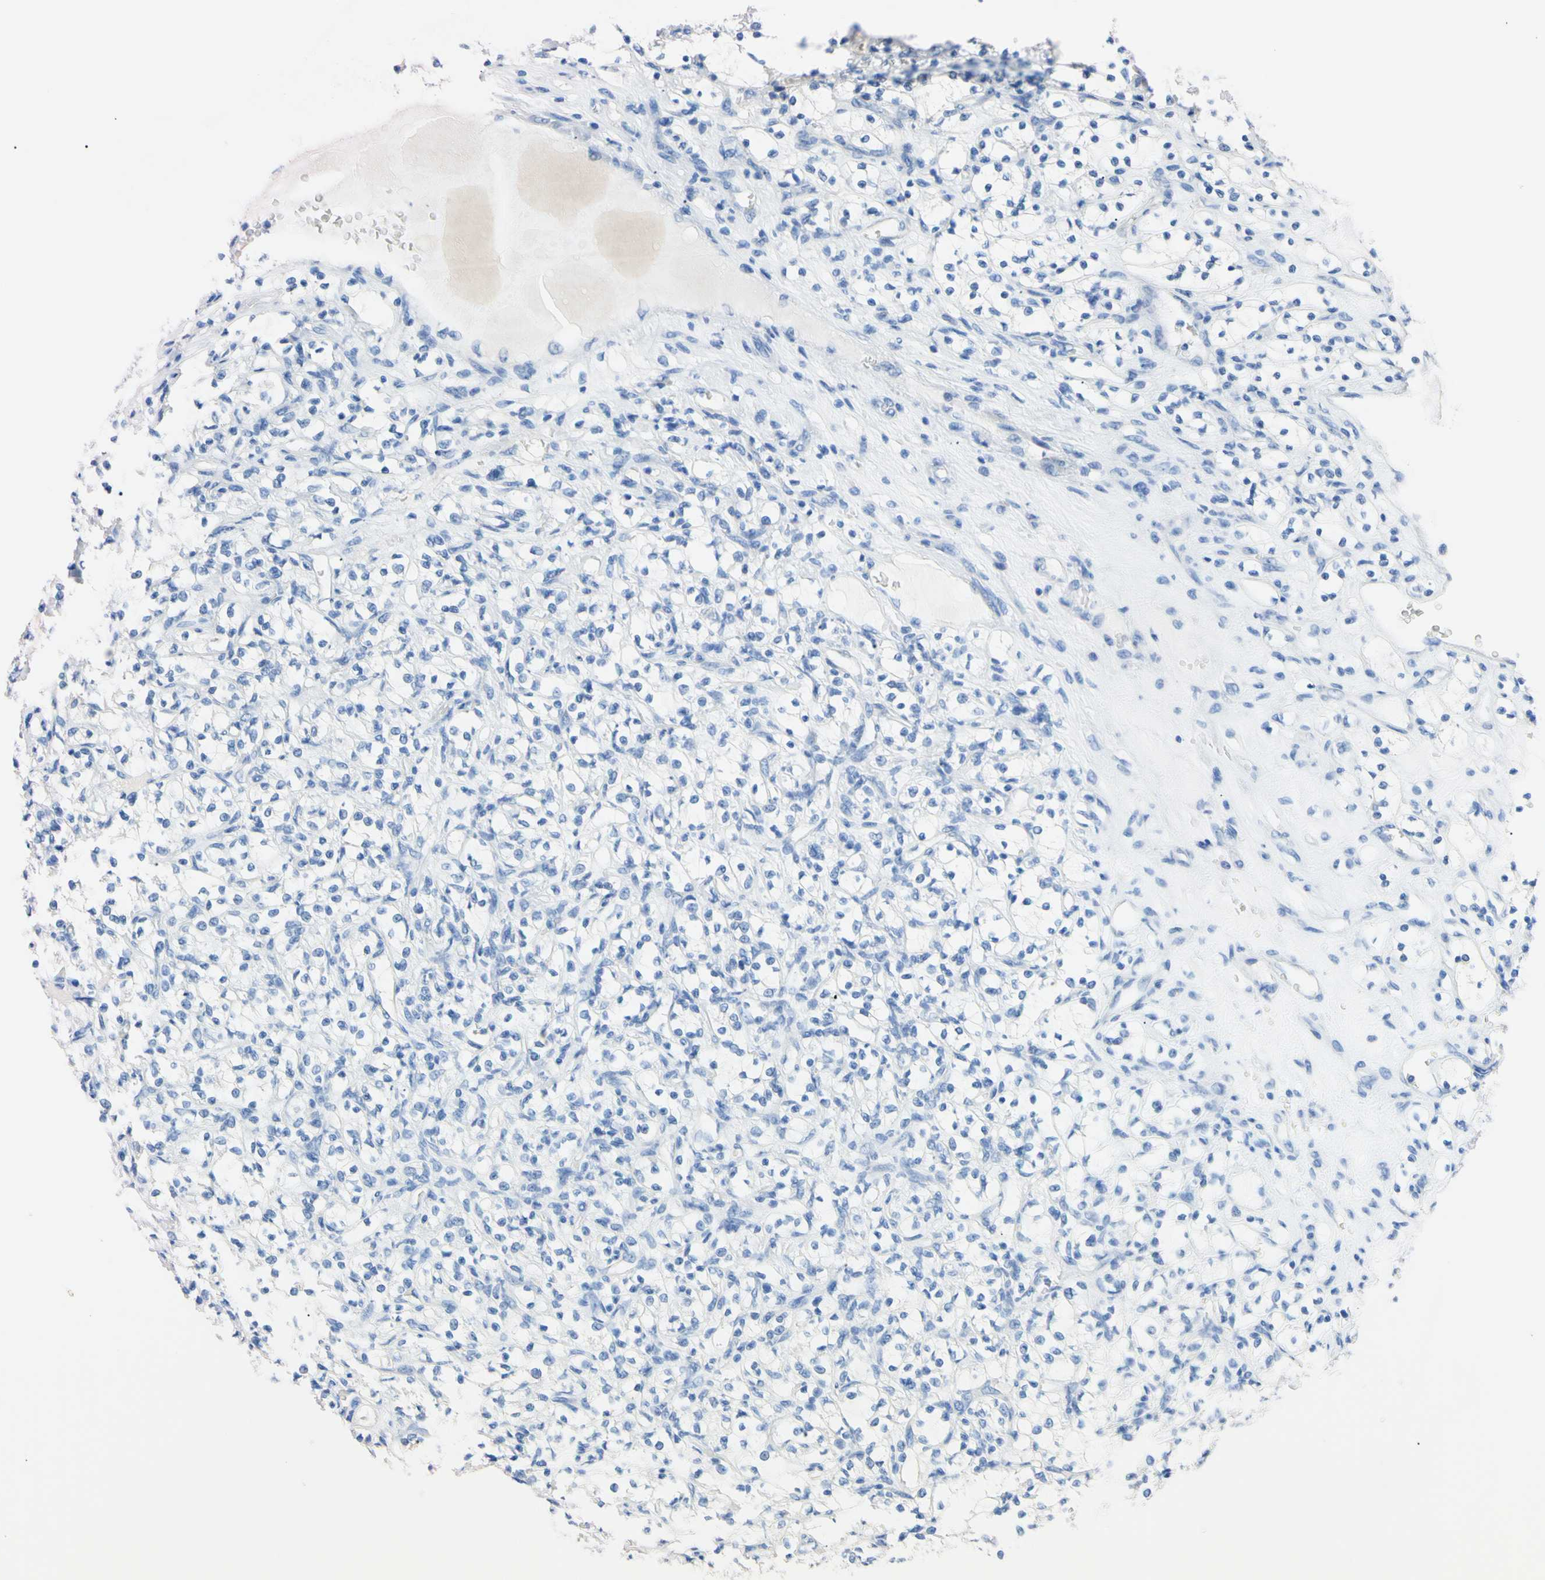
{"staining": {"intensity": "negative", "quantity": "none", "location": "none"}, "tissue": "renal cancer", "cell_type": "Tumor cells", "image_type": "cancer", "snomed": [{"axis": "morphology", "description": "Adenocarcinoma, NOS"}, {"axis": "topography", "description": "Kidney"}], "caption": "This histopathology image is of renal adenocarcinoma stained with immunohistochemistry (IHC) to label a protein in brown with the nuclei are counter-stained blue. There is no positivity in tumor cells.", "gene": "PNKD", "patient": {"sex": "female", "age": 69}}